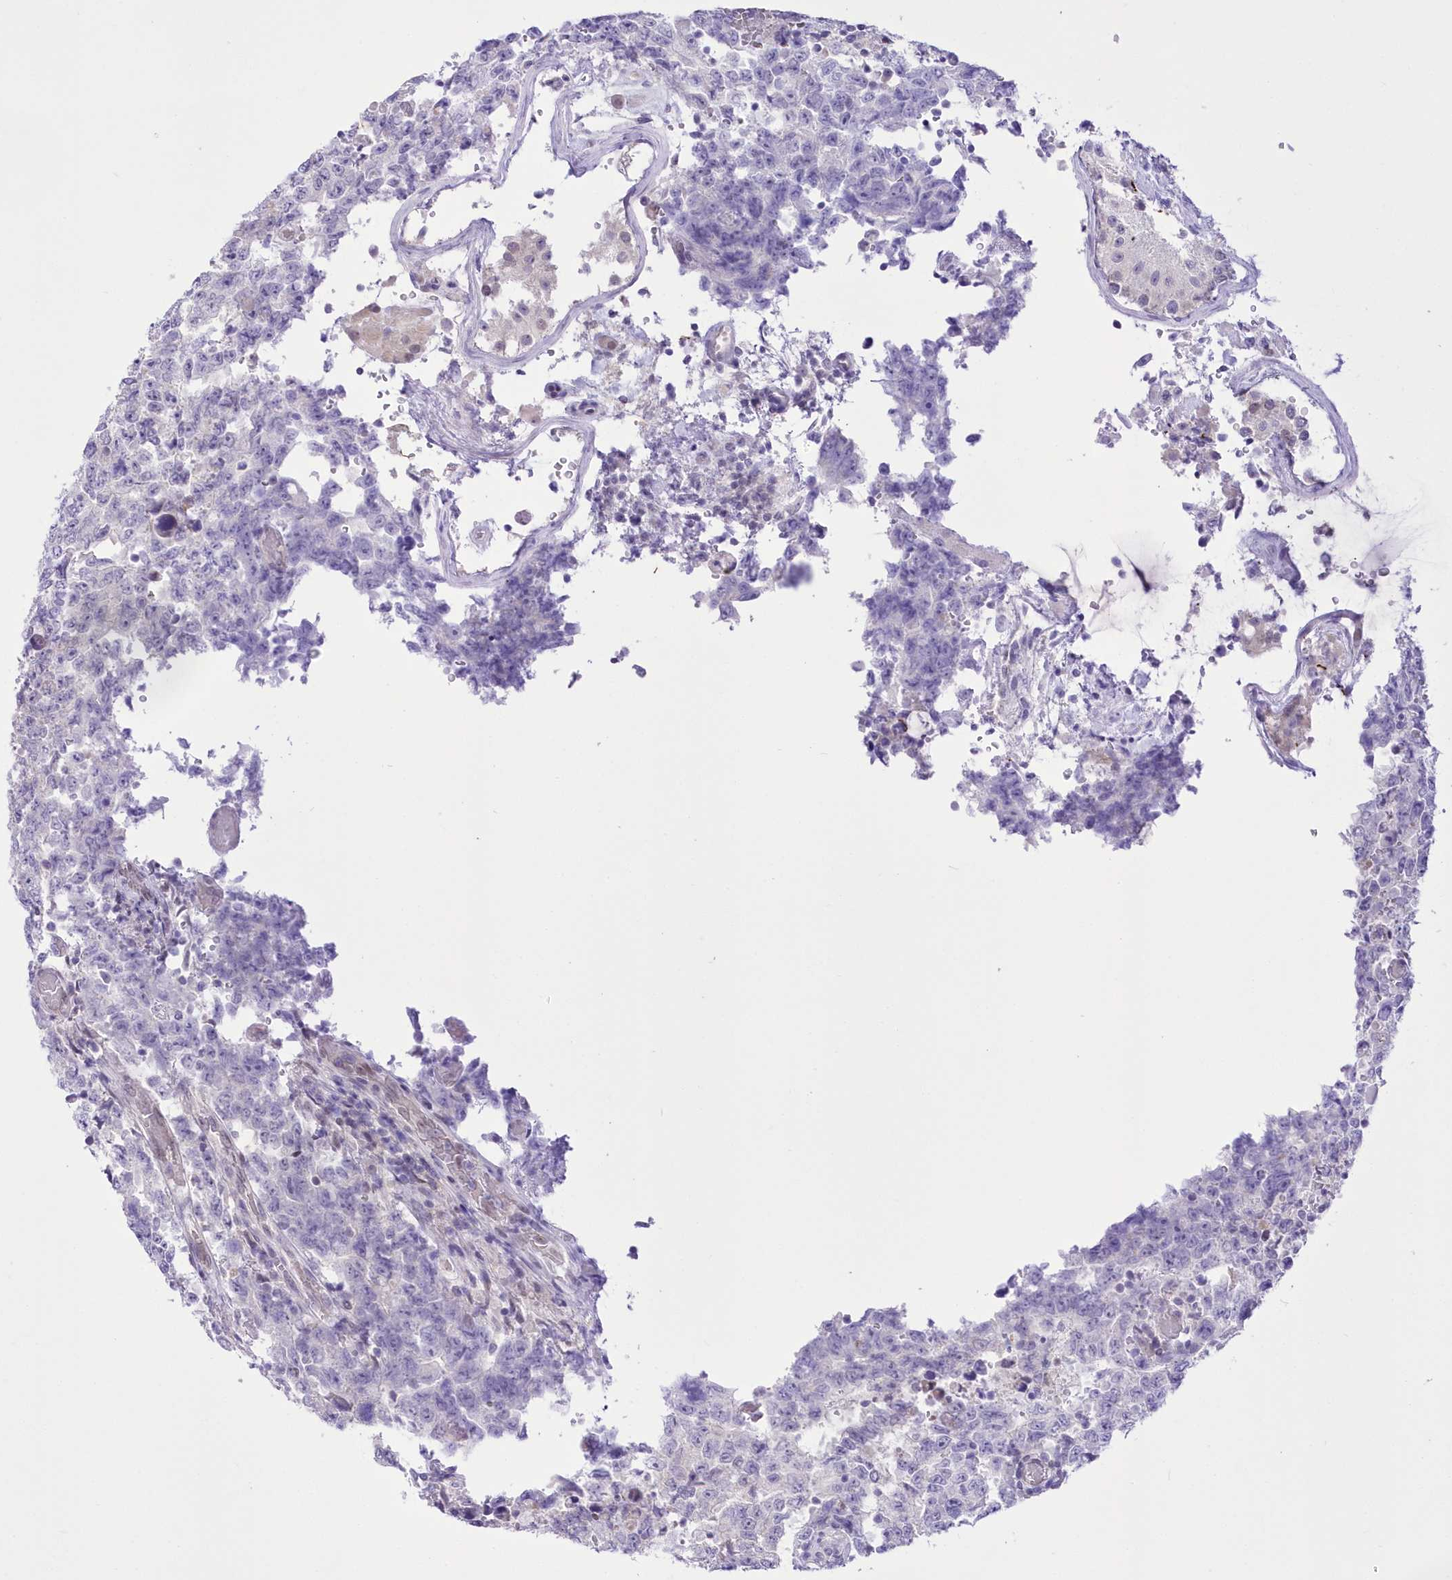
{"staining": {"intensity": "negative", "quantity": "none", "location": "none"}, "tissue": "testis cancer", "cell_type": "Tumor cells", "image_type": "cancer", "snomed": [{"axis": "morphology", "description": "Carcinoma, Embryonal, NOS"}, {"axis": "topography", "description": "Testis"}], "caption": "Tumor cells show no significant protein expression in testis cancer.", "gene": "UBA6", "patient": {"sex": "male", "age": 26}}